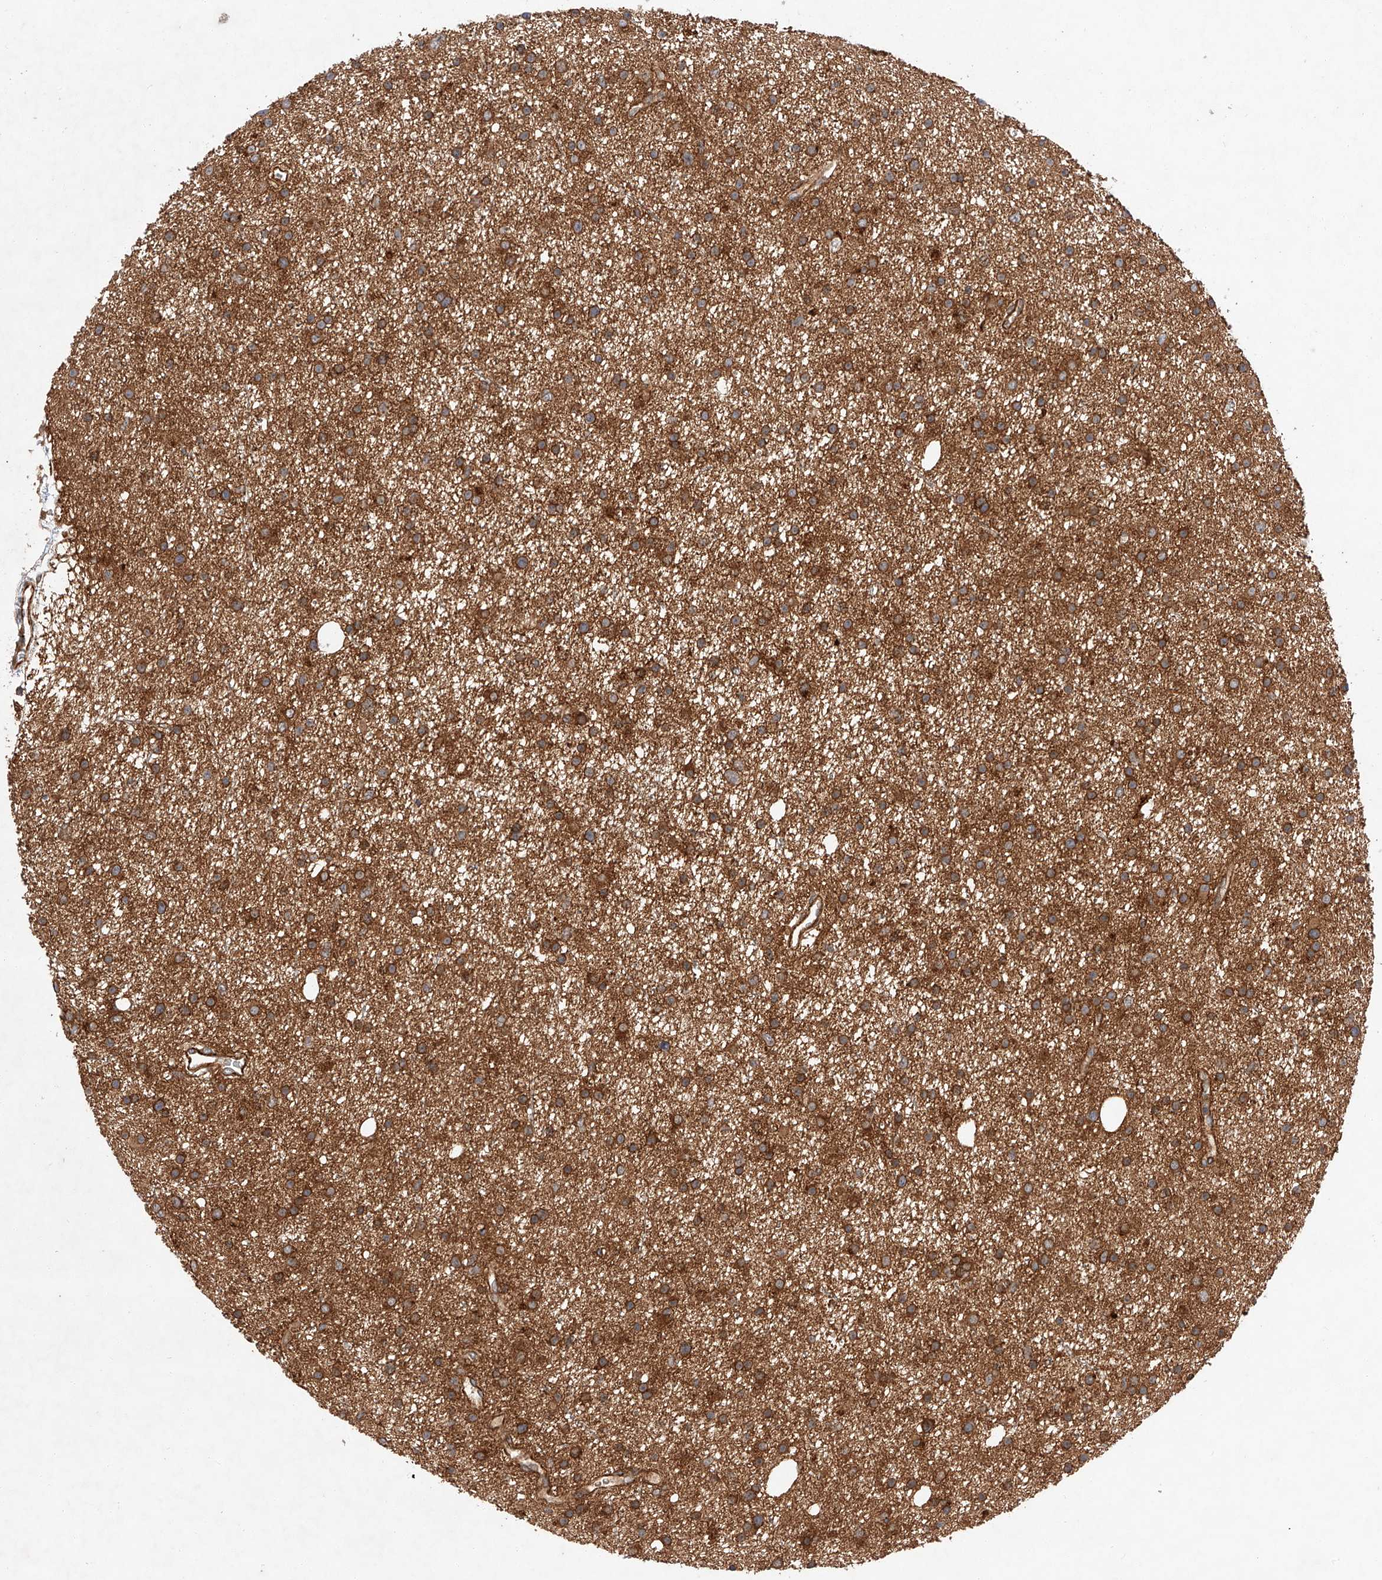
{"staining": {"intensity": "strong", "quantity": ">75%", "location": "cytoplasmic/membranous"}, "tissue": "glioma", "cell_type": "Tumor cells", "image_type": "cancer", "snomed": [{"axis": "morphology", "description": "Glioma, malignant, Low grade"}, {"axis": "topography", "description": "Cerebral cortex"}], "caption": "Protein positivity by immunohistochemistry (IHC) reveals strong cytoplasmic/membranous staining in about >75% of tumor cells in malignant glioma (low-grade). (DAB IHC with brightfield microscopy, high magnification).", "gene": "RAB23", "patient": {"sex": "female", "age": 39}}